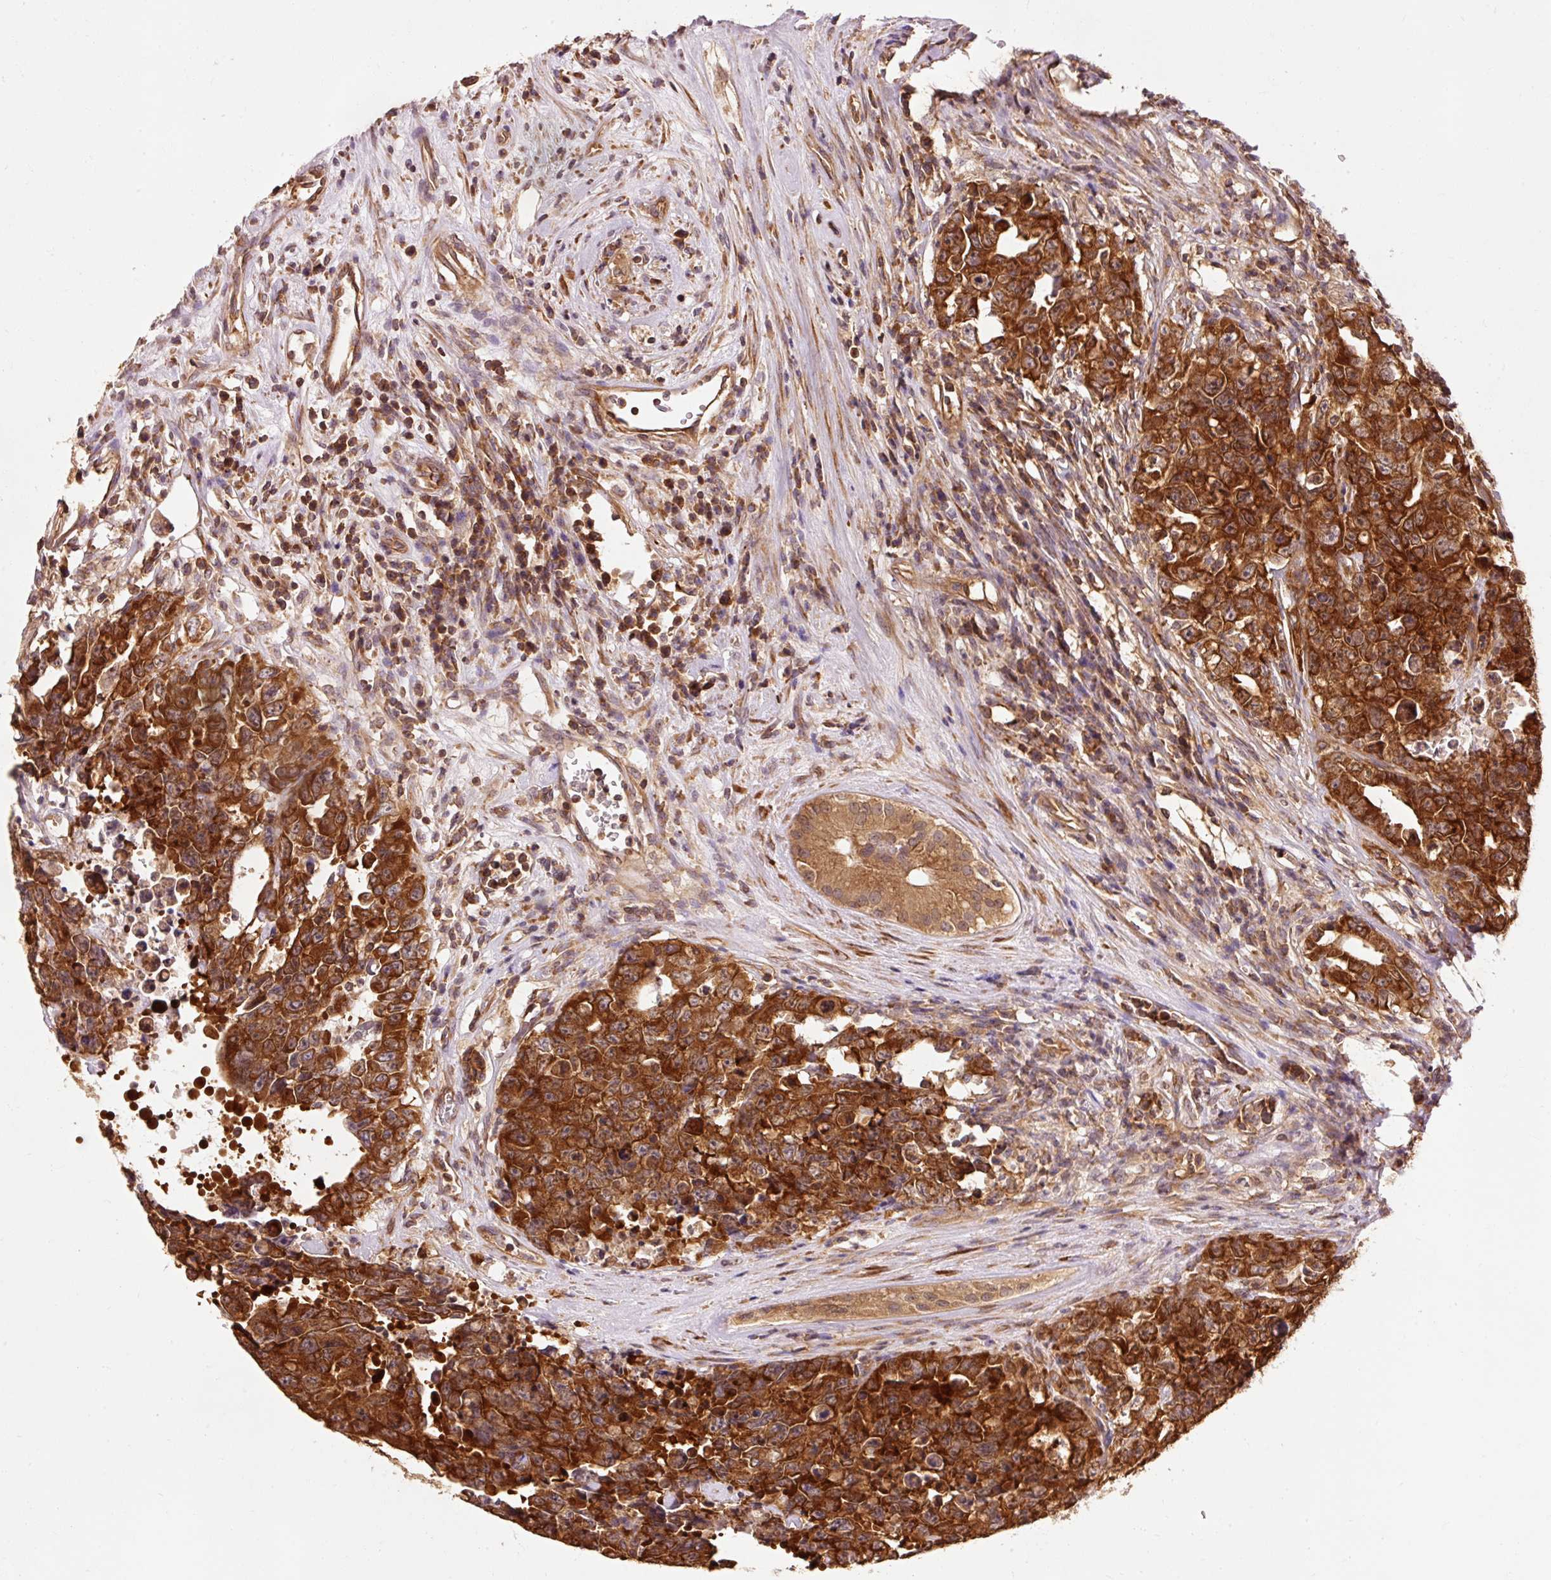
{"staining": {"intensity": "strong", "quantity": ">75%", "location": "cytoplasmic/membranous"}, "tissue": "testis cancer", "cell_type": "Tumor cells", "image_type": "cancer", "snomed": [{"axis": "morphology", "description": "Carcinoma, Embryonal, NOS"}, {"axis": "topography", "description": "Testis"}], "caption": "Immunohistochemistry histopathology image of human embryonal carcinoma (testis) stained for a protein (brown), which exhibits high levels of strong cytoplasmic/membranous positivity in approximately >75% of tumor cells.", "gene": "PDAP1", "patient": {"sex": "male", "age": 24}}